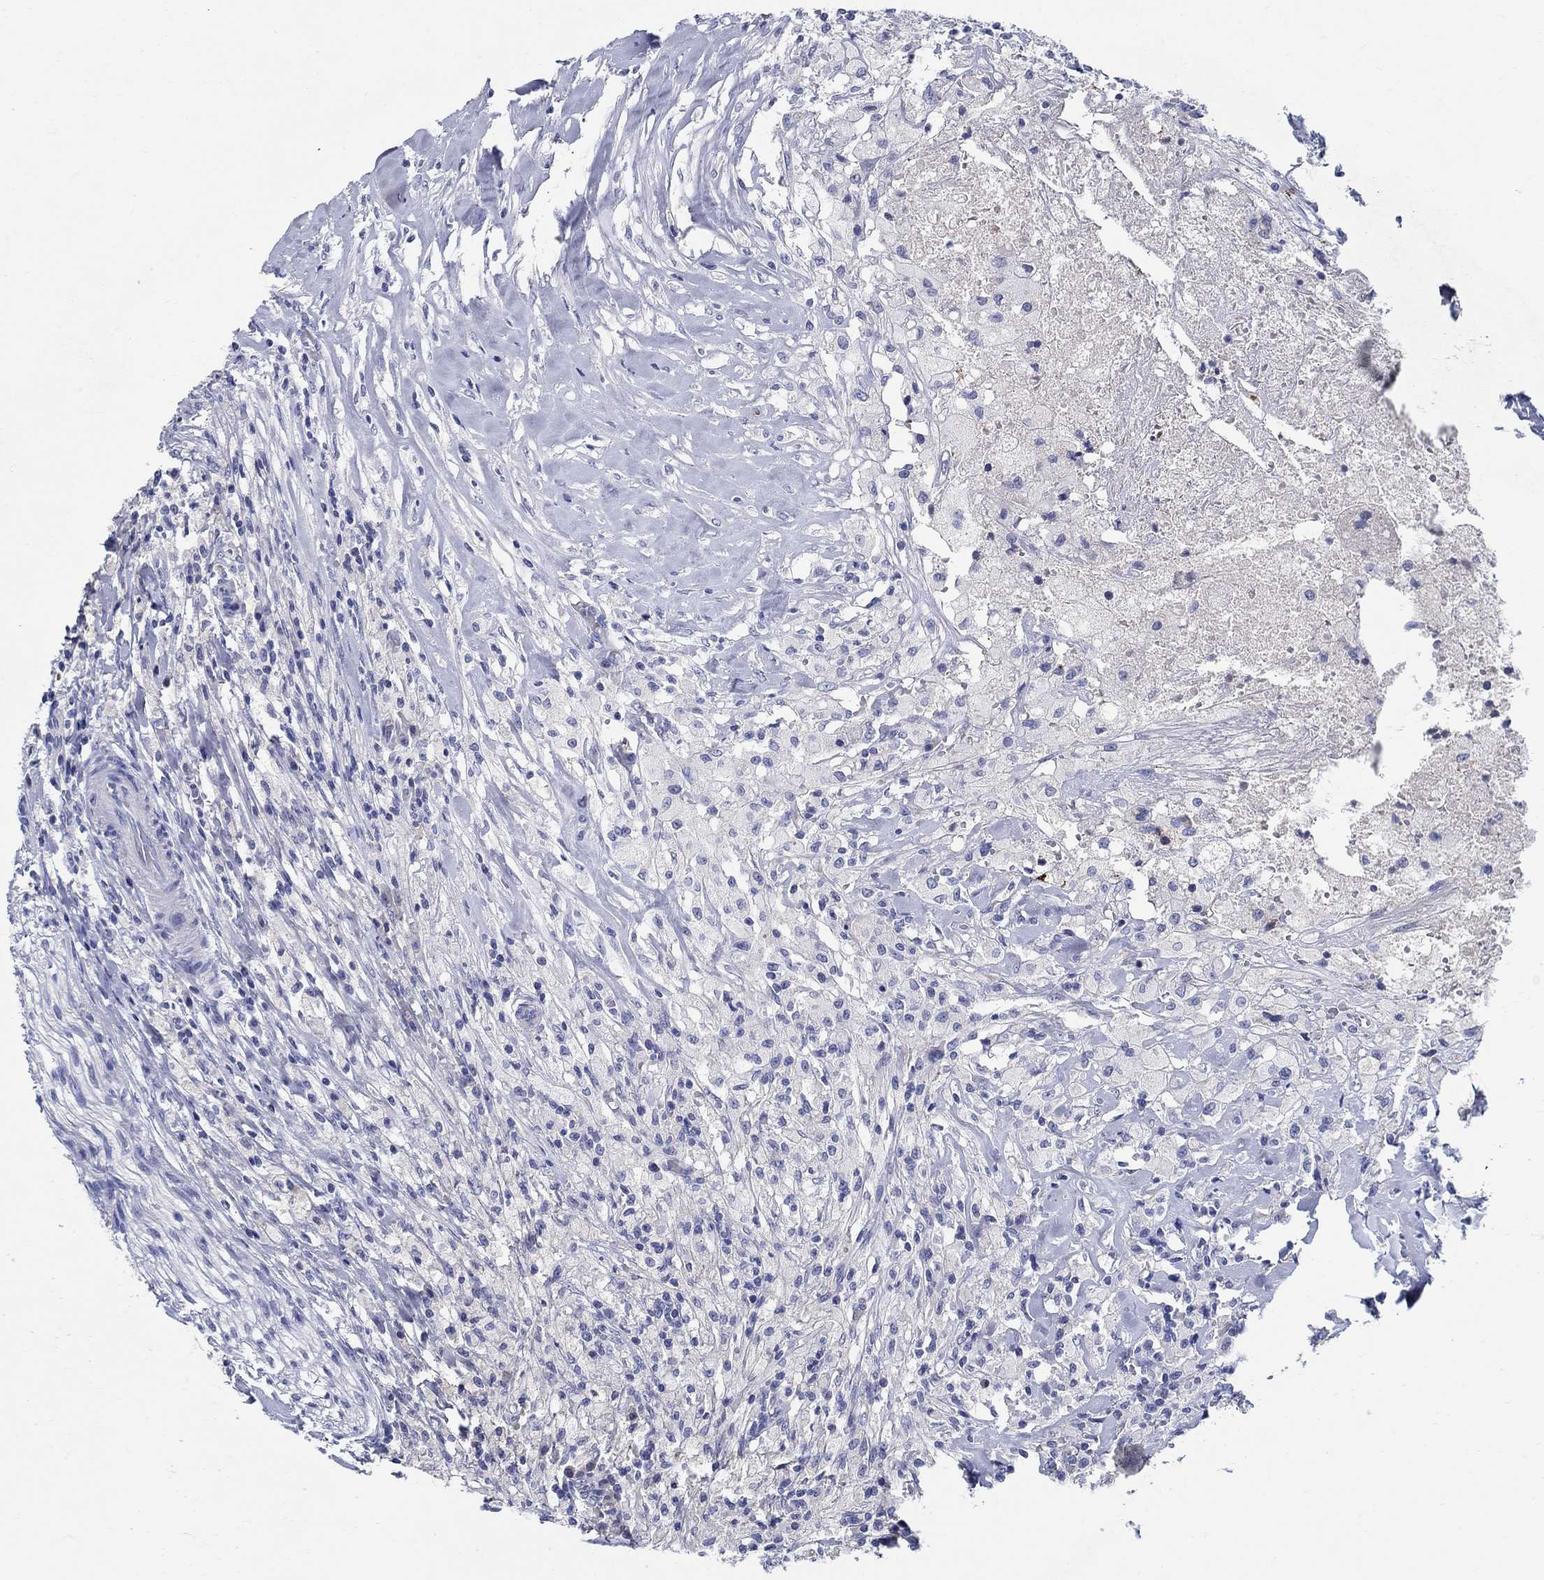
{"staining": {"intensity": "negative", "quantity": "none", "location": "none"}, "tissue": "testis cancer", "cell_type": "Tumor cells", "image_type": "cancer", "snomed": [{"axis": "morphology", "description": "Necrosis, NOS"}, {"axis": "morphology", "description": "Carcinoma, Embryonal, NOS"}, {"axis": "topography", "description": "Testis"}], "caption": "Tumor cells show no significant expression in embryonal carcinoma (testis).", "gene": "CRYGD", "patient": {"sex": "male", "age": 19}}